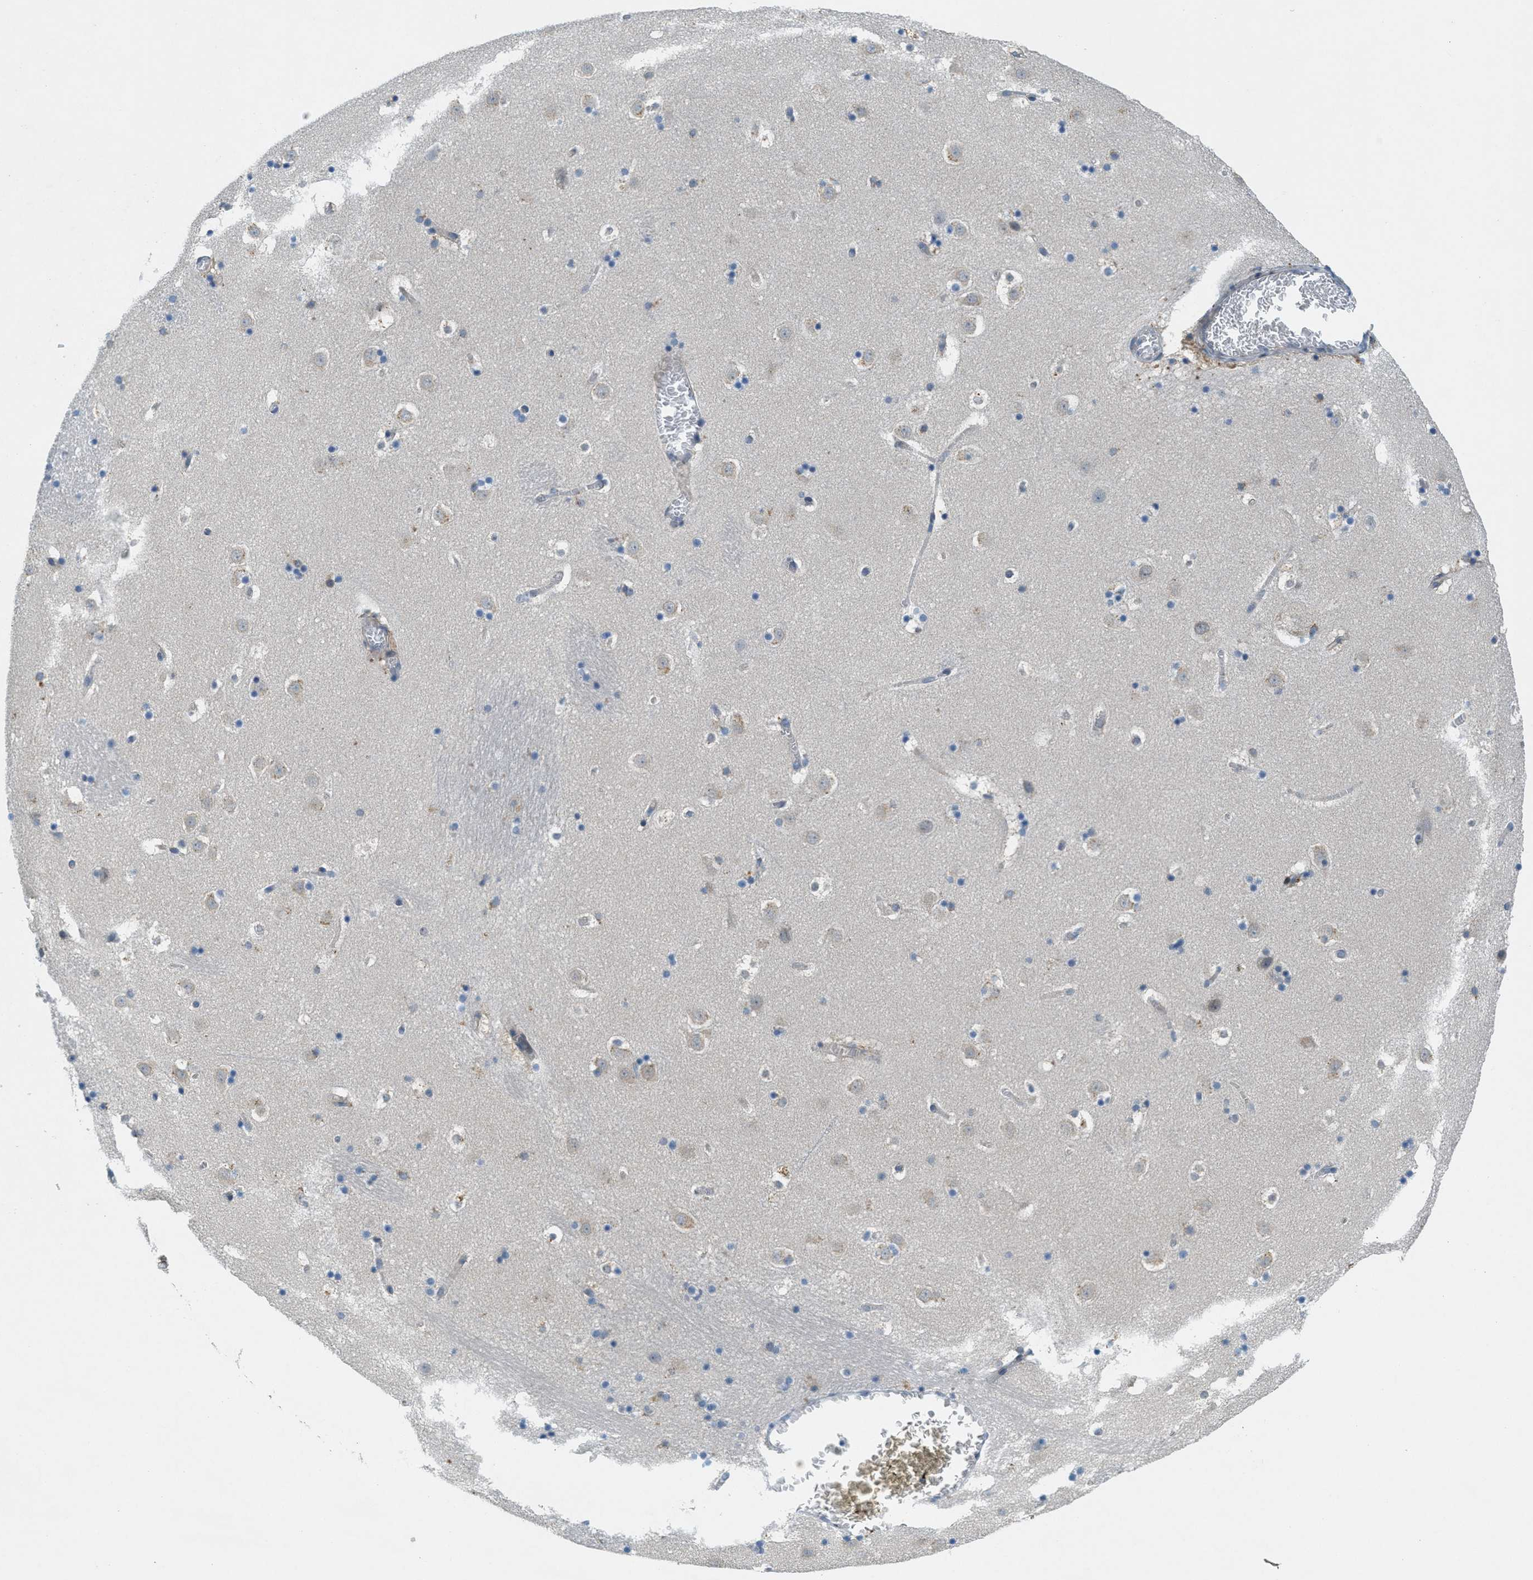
{"staining": {"intensity": "weak", "quantity": "<25%", "location": "cytoplasmic/membranous"}, "tissue": "caudate", "cell_type": "Glial cells", "image_type": "normal", "snomed": [{"axis": "morphology", "description": "Normal tissue, NOS"}, {"axis": "topography", "description": "Lateral ventricle wall"}], "caption": "Caudate stained for a protein using immunohistochemistry shows no staining glial cells.", "gene": "SIGMAR1", "patient": {"sex": "male", "age": 45}}